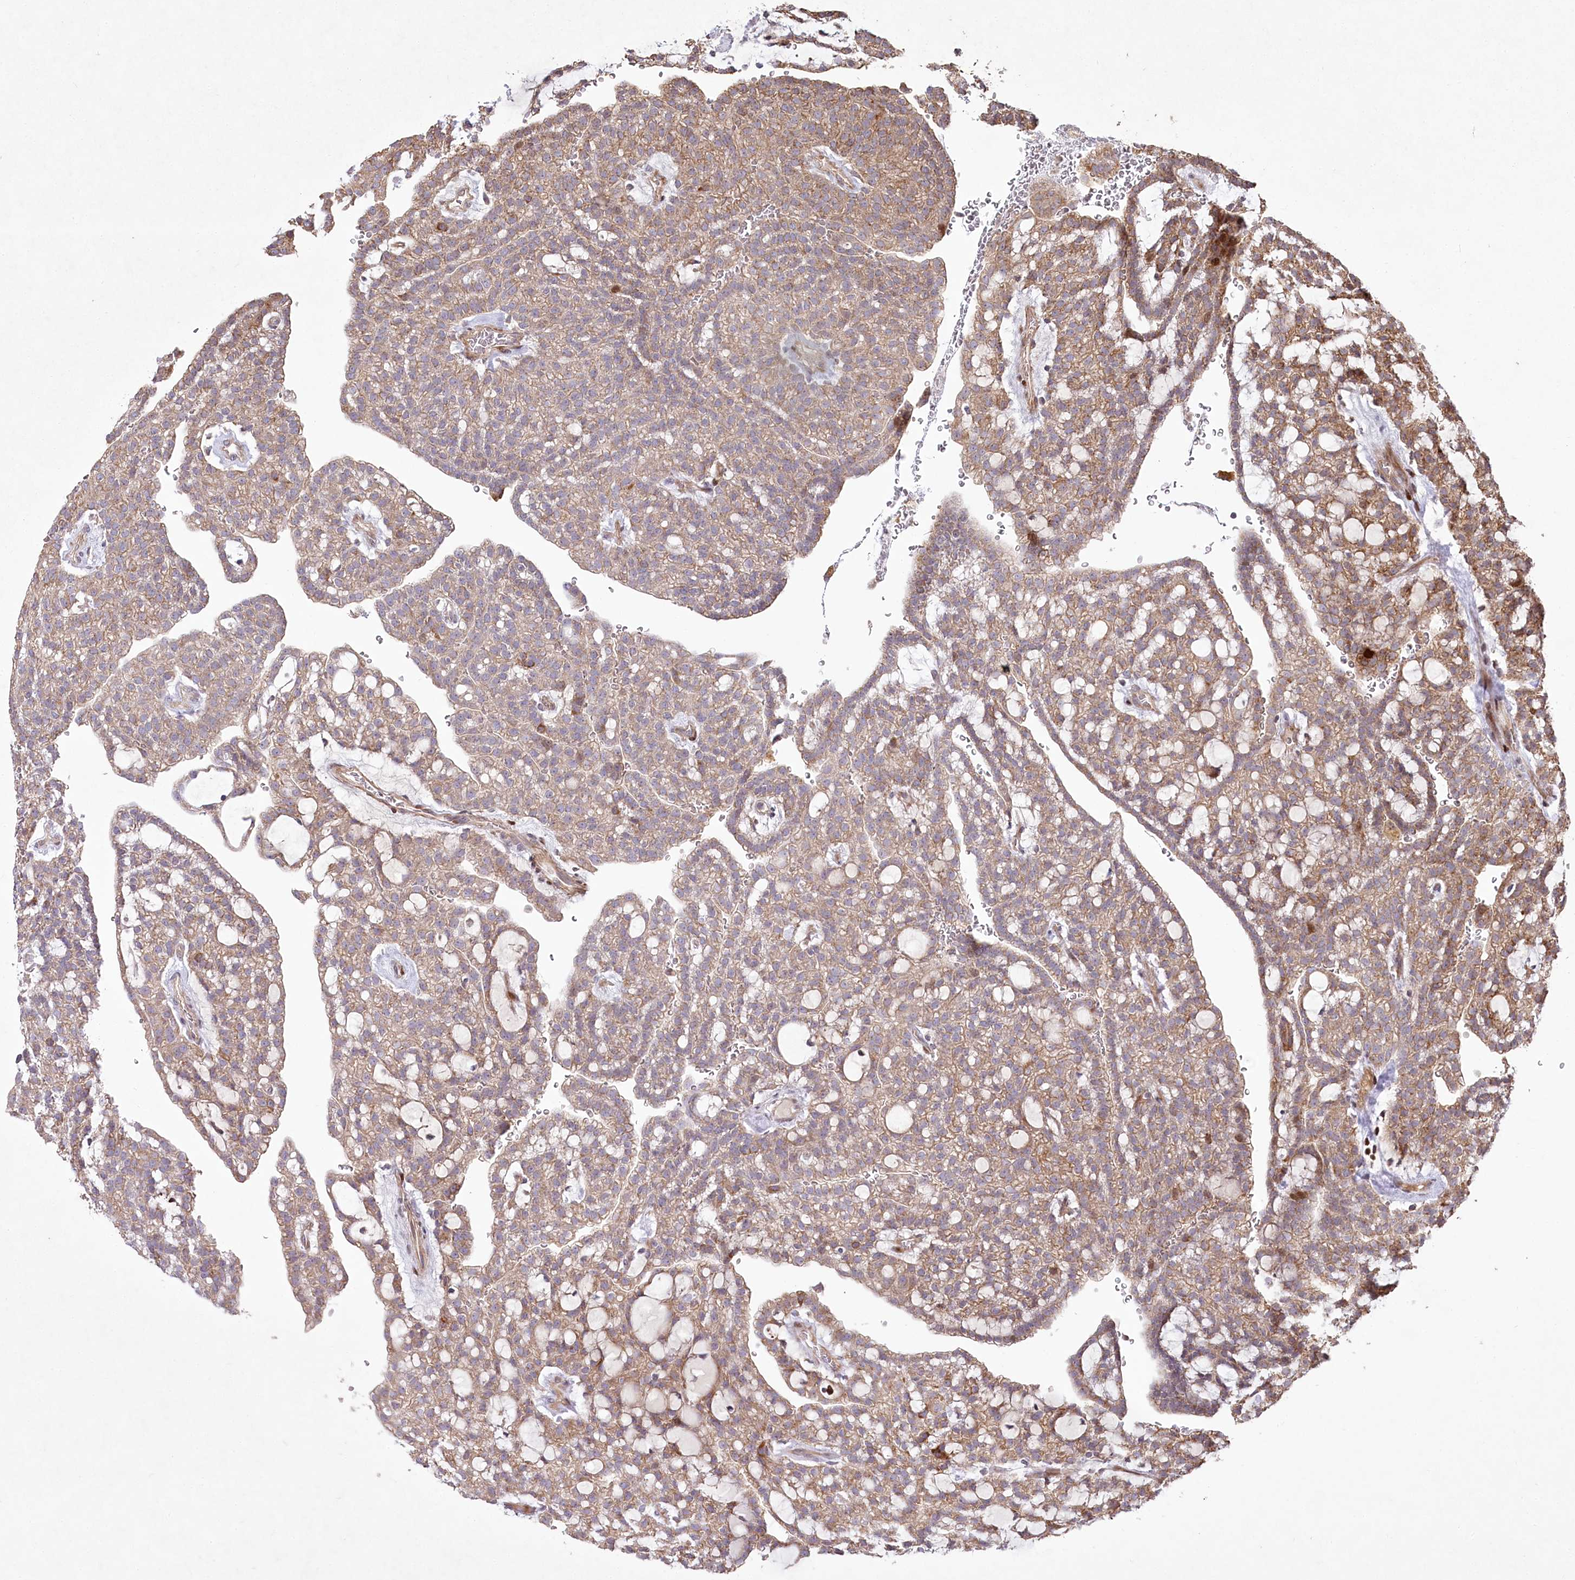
{"staining": {"intensity": "weak", "quantity": "25%-75%", "location": "cytoplasmic/membranous"}, "tissue": "renal cancer", "cell_type": "Tumor cells", "image_type": "cancer", "snomed": [{"axis": "morphology", "description": "Adenocarcinoma, NOS"}, {"axis": "topography", "description": "Kidney"}], "caption": "About 25%-75% of tumor cells in human renal adenocarcinoma demonstrate weak cytoplasmic/membranous protein positivity as visualized by brown immunohistochemical staining.", "gene": "PSTK", "patient": {"sex": "male", "age": 63}}